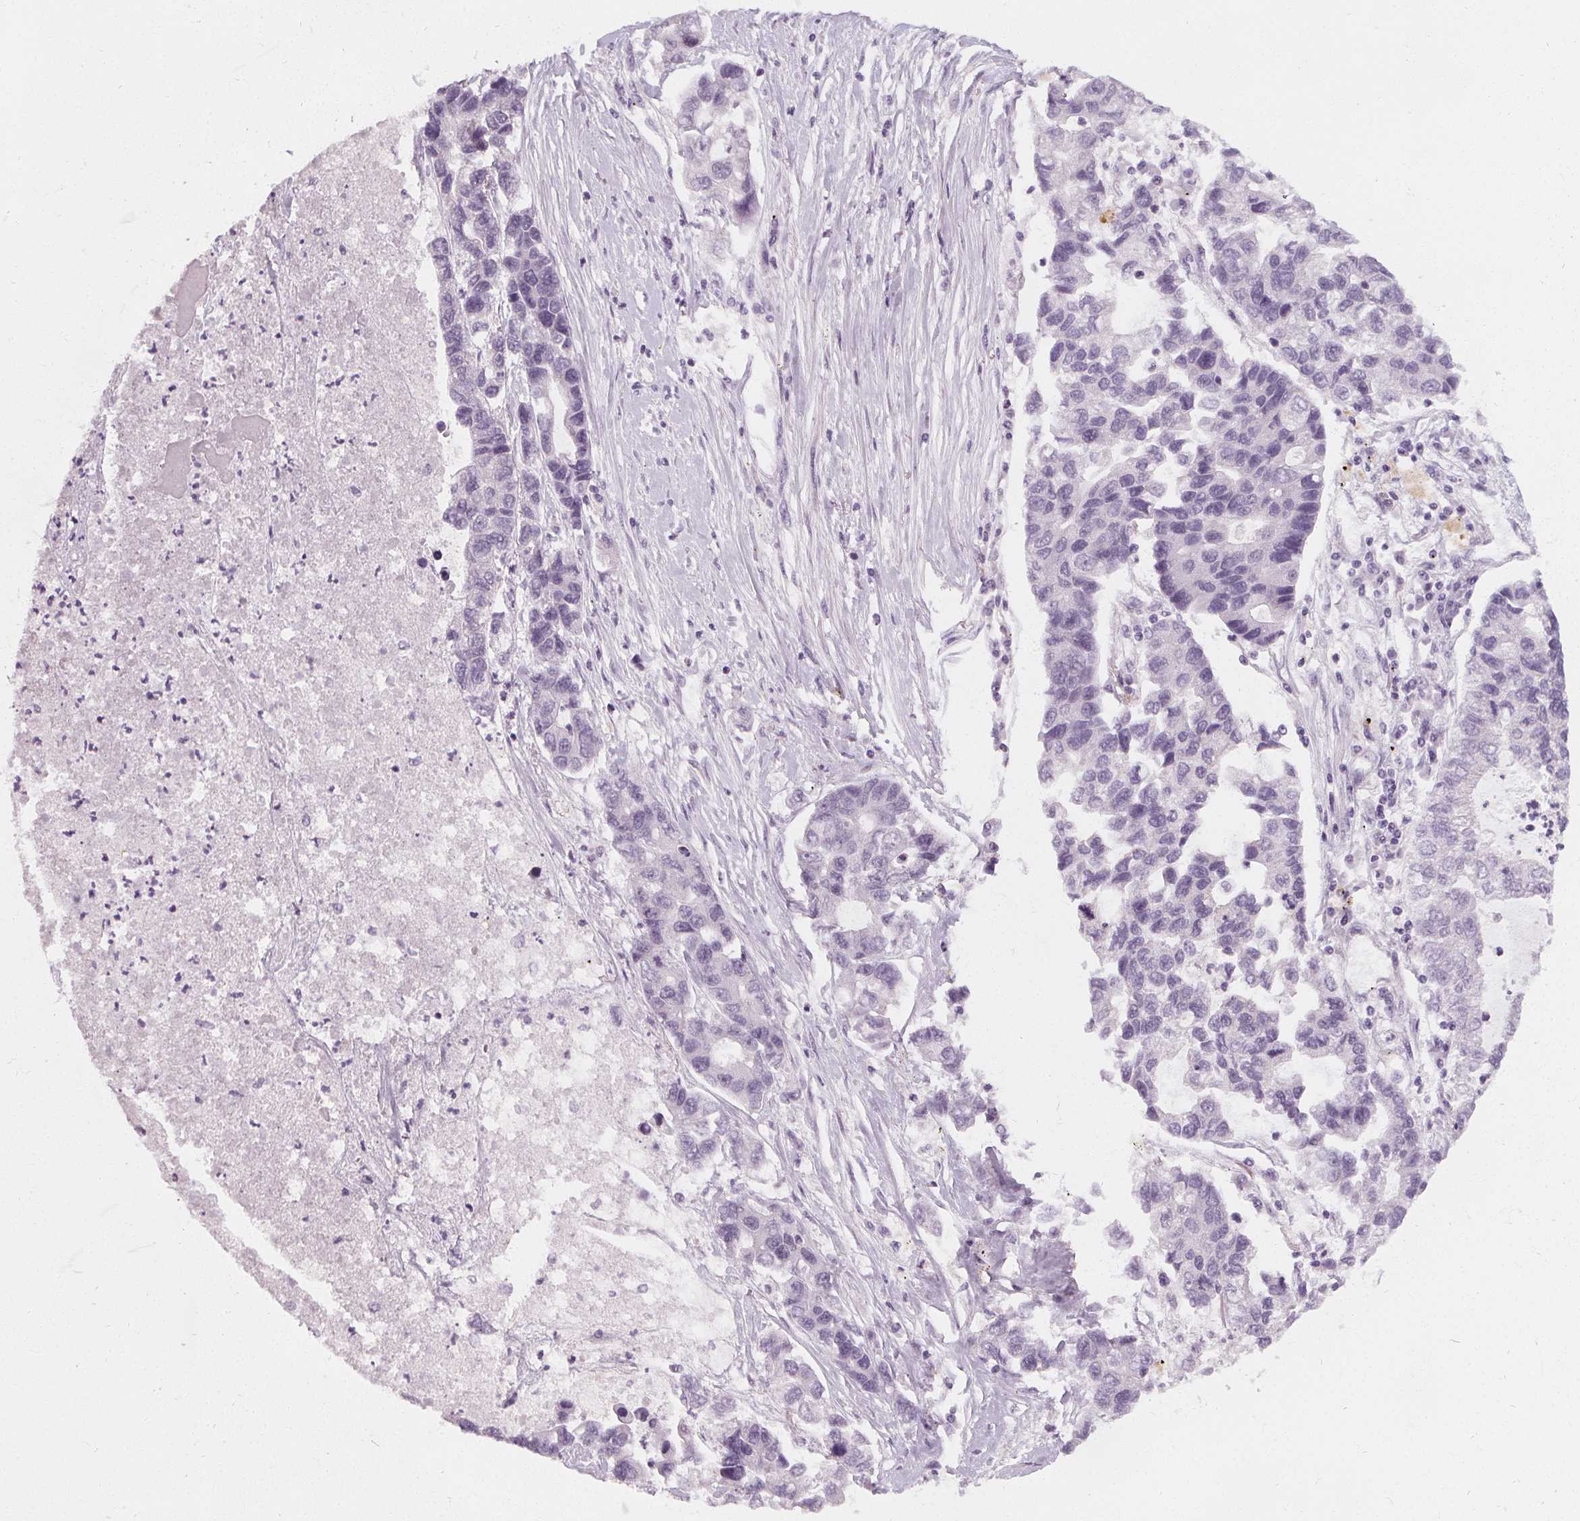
{"staining": {"intensity": "negative", "quantity": "none", "location": "none"}, "tissue": "lung cancer", "cell_type": "Tumor cells", "image_type": "cancer", "snomed": [{"axis": "morphology", "description": "Adenocarcinoma, NOS"}, {"axis": "topography", "description": "Bronchus"}, {"axis": "topography", "description": "Lung"}], "caption": "Immunohistochemistry of human adenocarcinoma (lung) reveals no positivity in tumor cells.", "gene": "DBX2", "patient": {"sex": "female", "age": 51}}